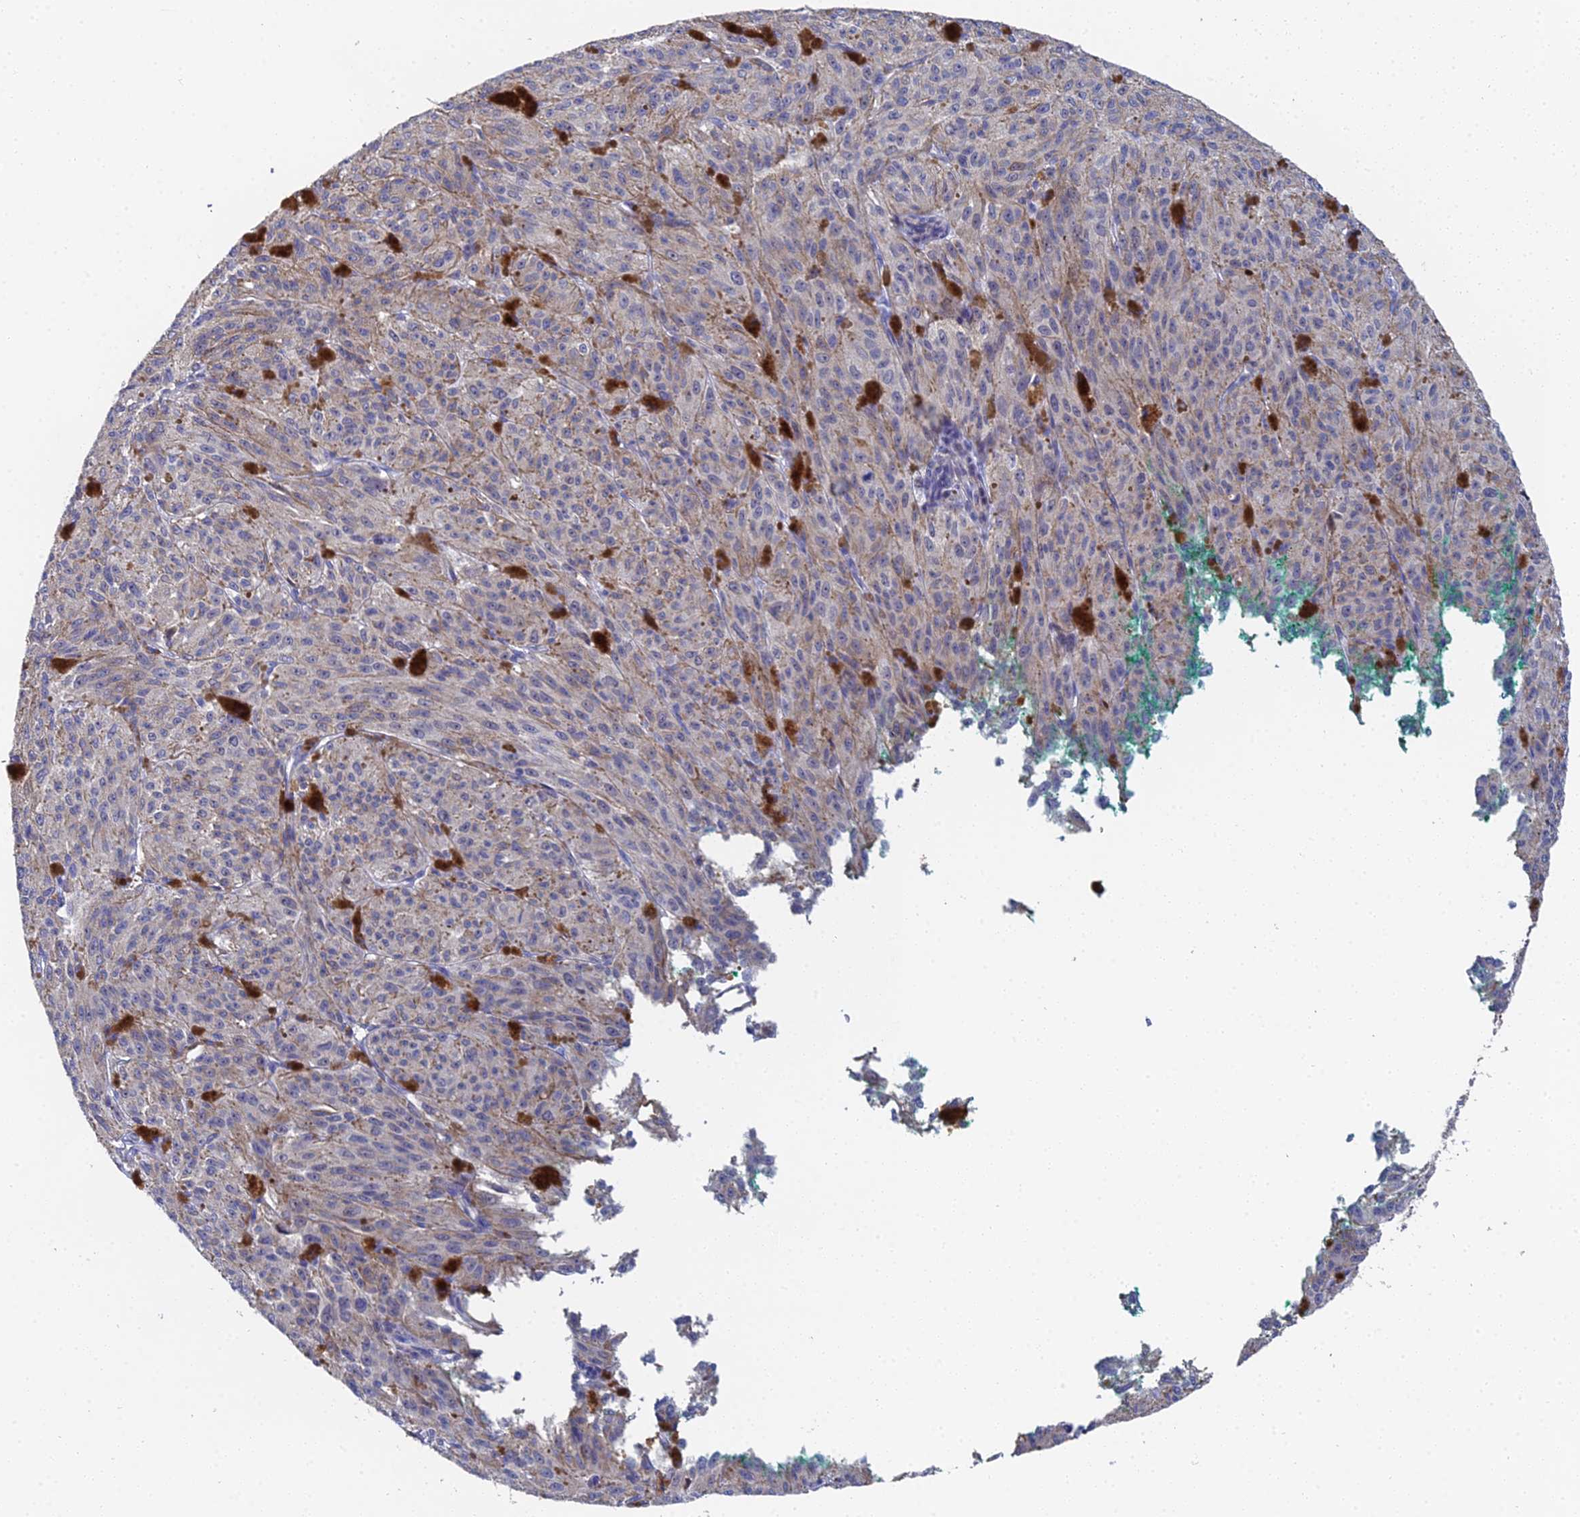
{"staining": {"intensity": "negative", "quantity": "none", "location": "none"}, "tissue": "melanoma", "cell_type": "Tumor cells", "image_type": "cancer", "snomed": [{"axis": "morphology", "description": "Malignant melanoma, NOS"}, {"axis": "topography", "description": "Skin"}], "caption": "Immunohistochemistry (IHC) photomicrograph of neoplastic tissue: human malignant melanoma stained with DAB demonstrates no significant protein positivity in tumor cells.", "gene": "ENSG00000268674", "patient": {"sex": "female", "age": 52}}